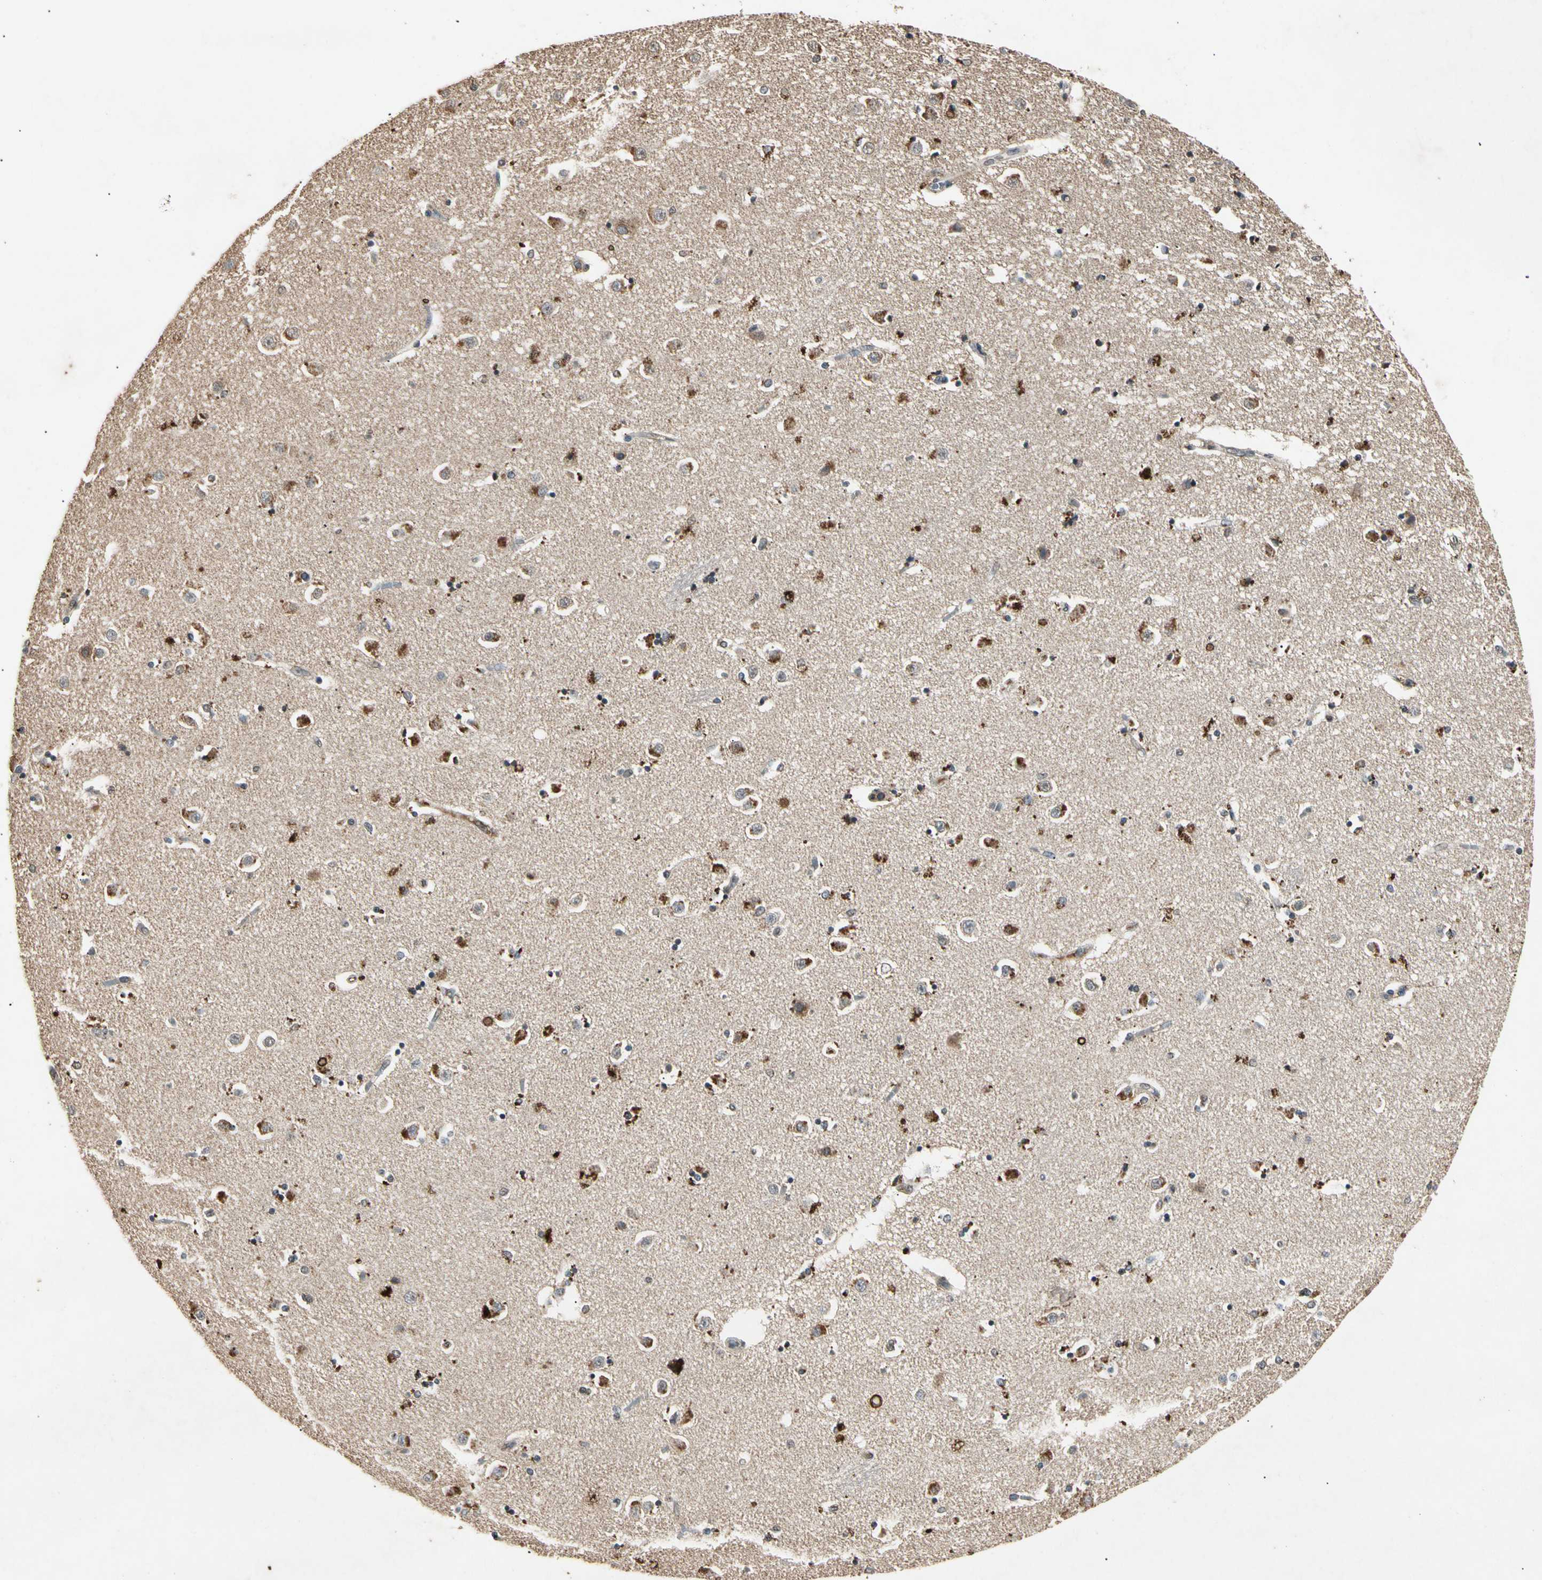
{"staining": {"intensity": "moderate", "quantity": "25%-75%", "location": "cytoplasmic/membranous"}, "tissue": "caudate", "cell_type": "Glial cells", "image_type": "normal", "snomed": [{"axis": "morphology", "description": "Normal tissue, NOS"}, {"axis": "topography", "description": "Lateral ventricle wall"}], "caption": "Protein analysis of normal caudate demonstrates moderate cytoplasmic/membranous positivity in about 25%-75% of glial cells.", "gene": "CP", "patient": {"sex": "female", "age": 54}}